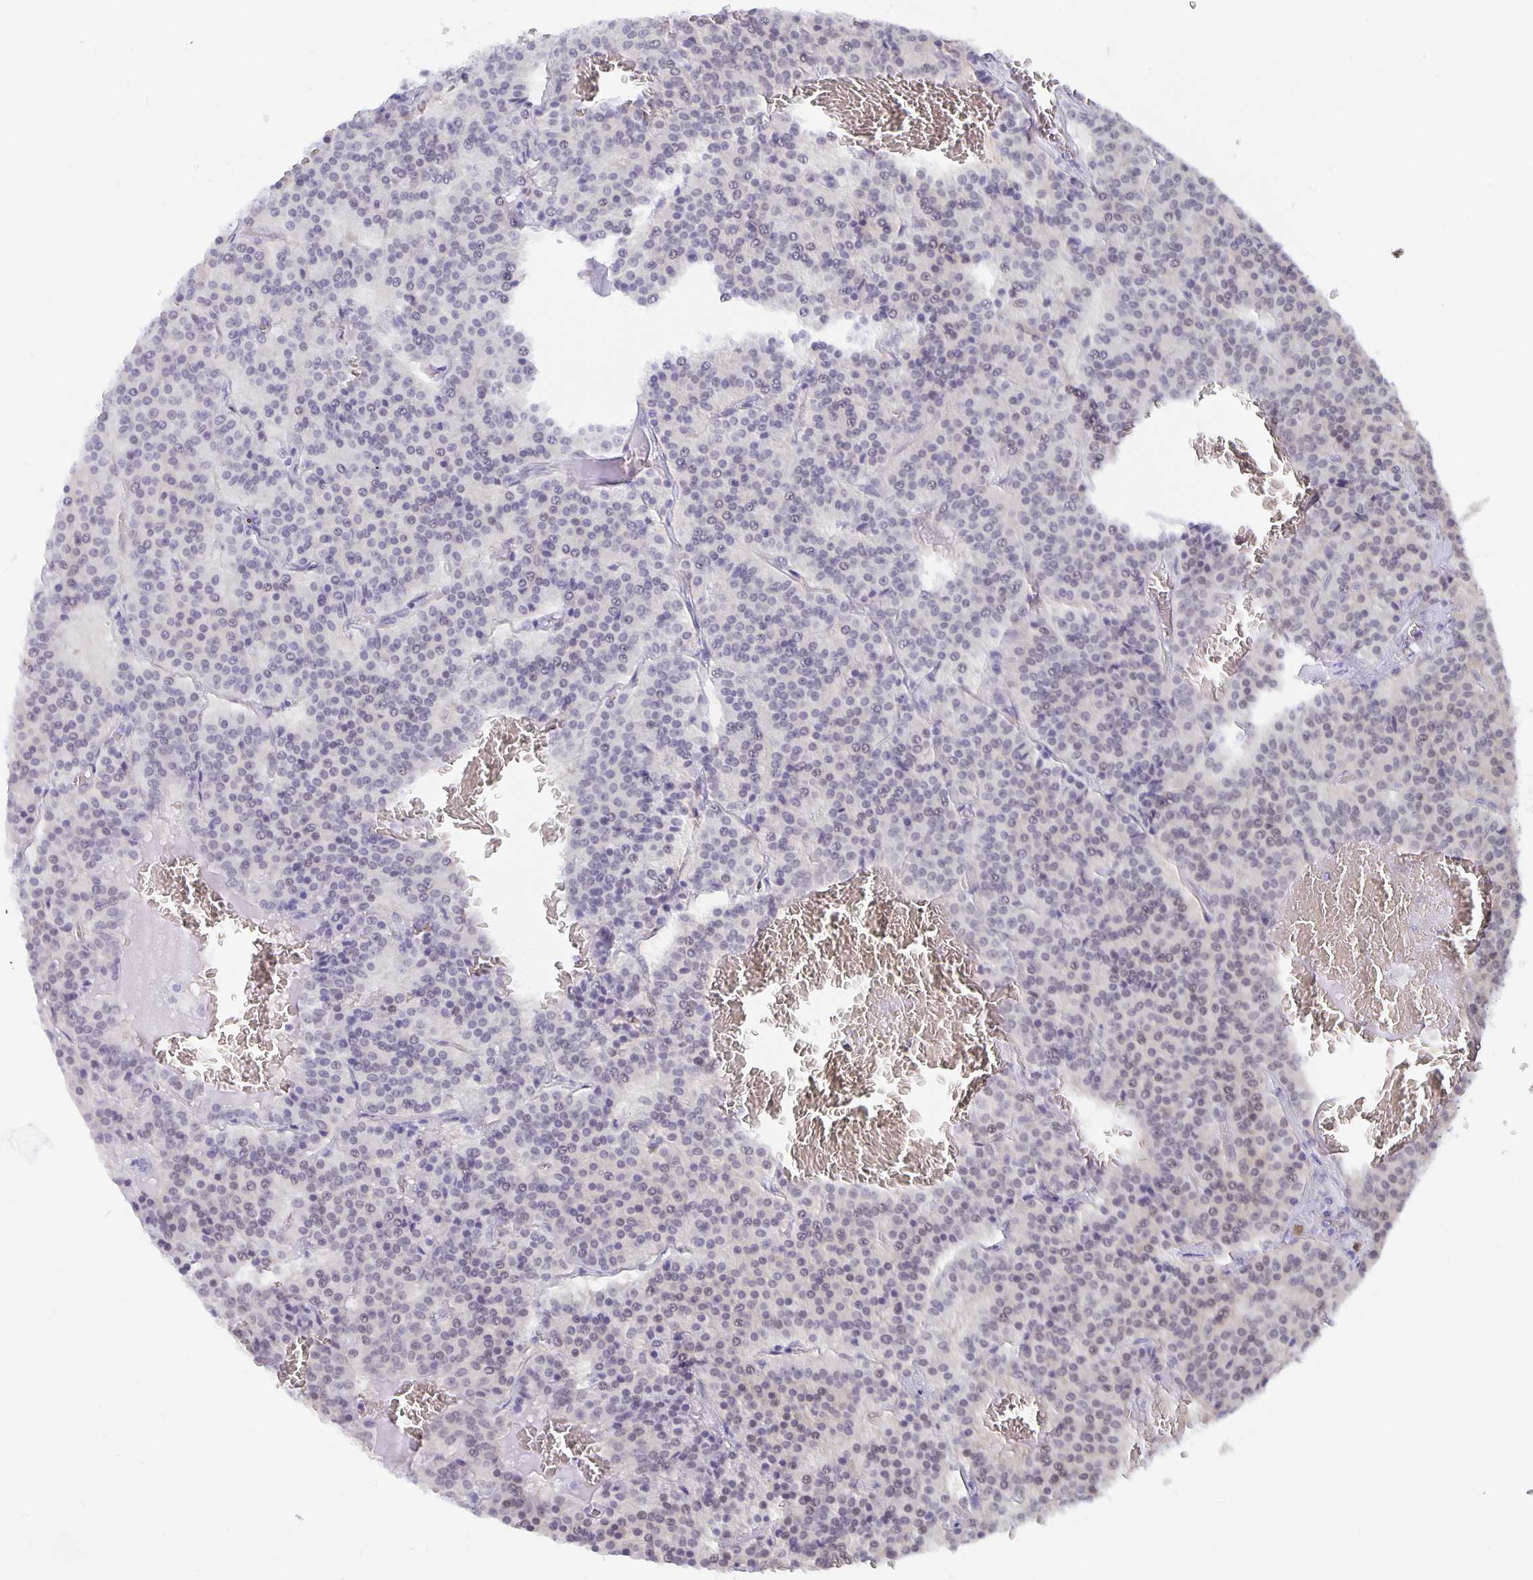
{"staining": {"intensity": "negative", "quantity": "none", "location": "none"}, "tissue": "carcinoid", "cell_type": "Tumor cells", "image_type": "cancer", "snomed": [{"axis": "morphology", "description": "Carcinoid, malignant, NOS"}, {"axis": "topography", "description": "Lung"}], "caption": "This image is of carcinoid stained with immunohistochemistry to label a protein in brown with the nuclei are counter-stained blue. There is no staining in tumor cells.", "gene": "ZNF691", "patient": {"sex": "male", "age": 70}}